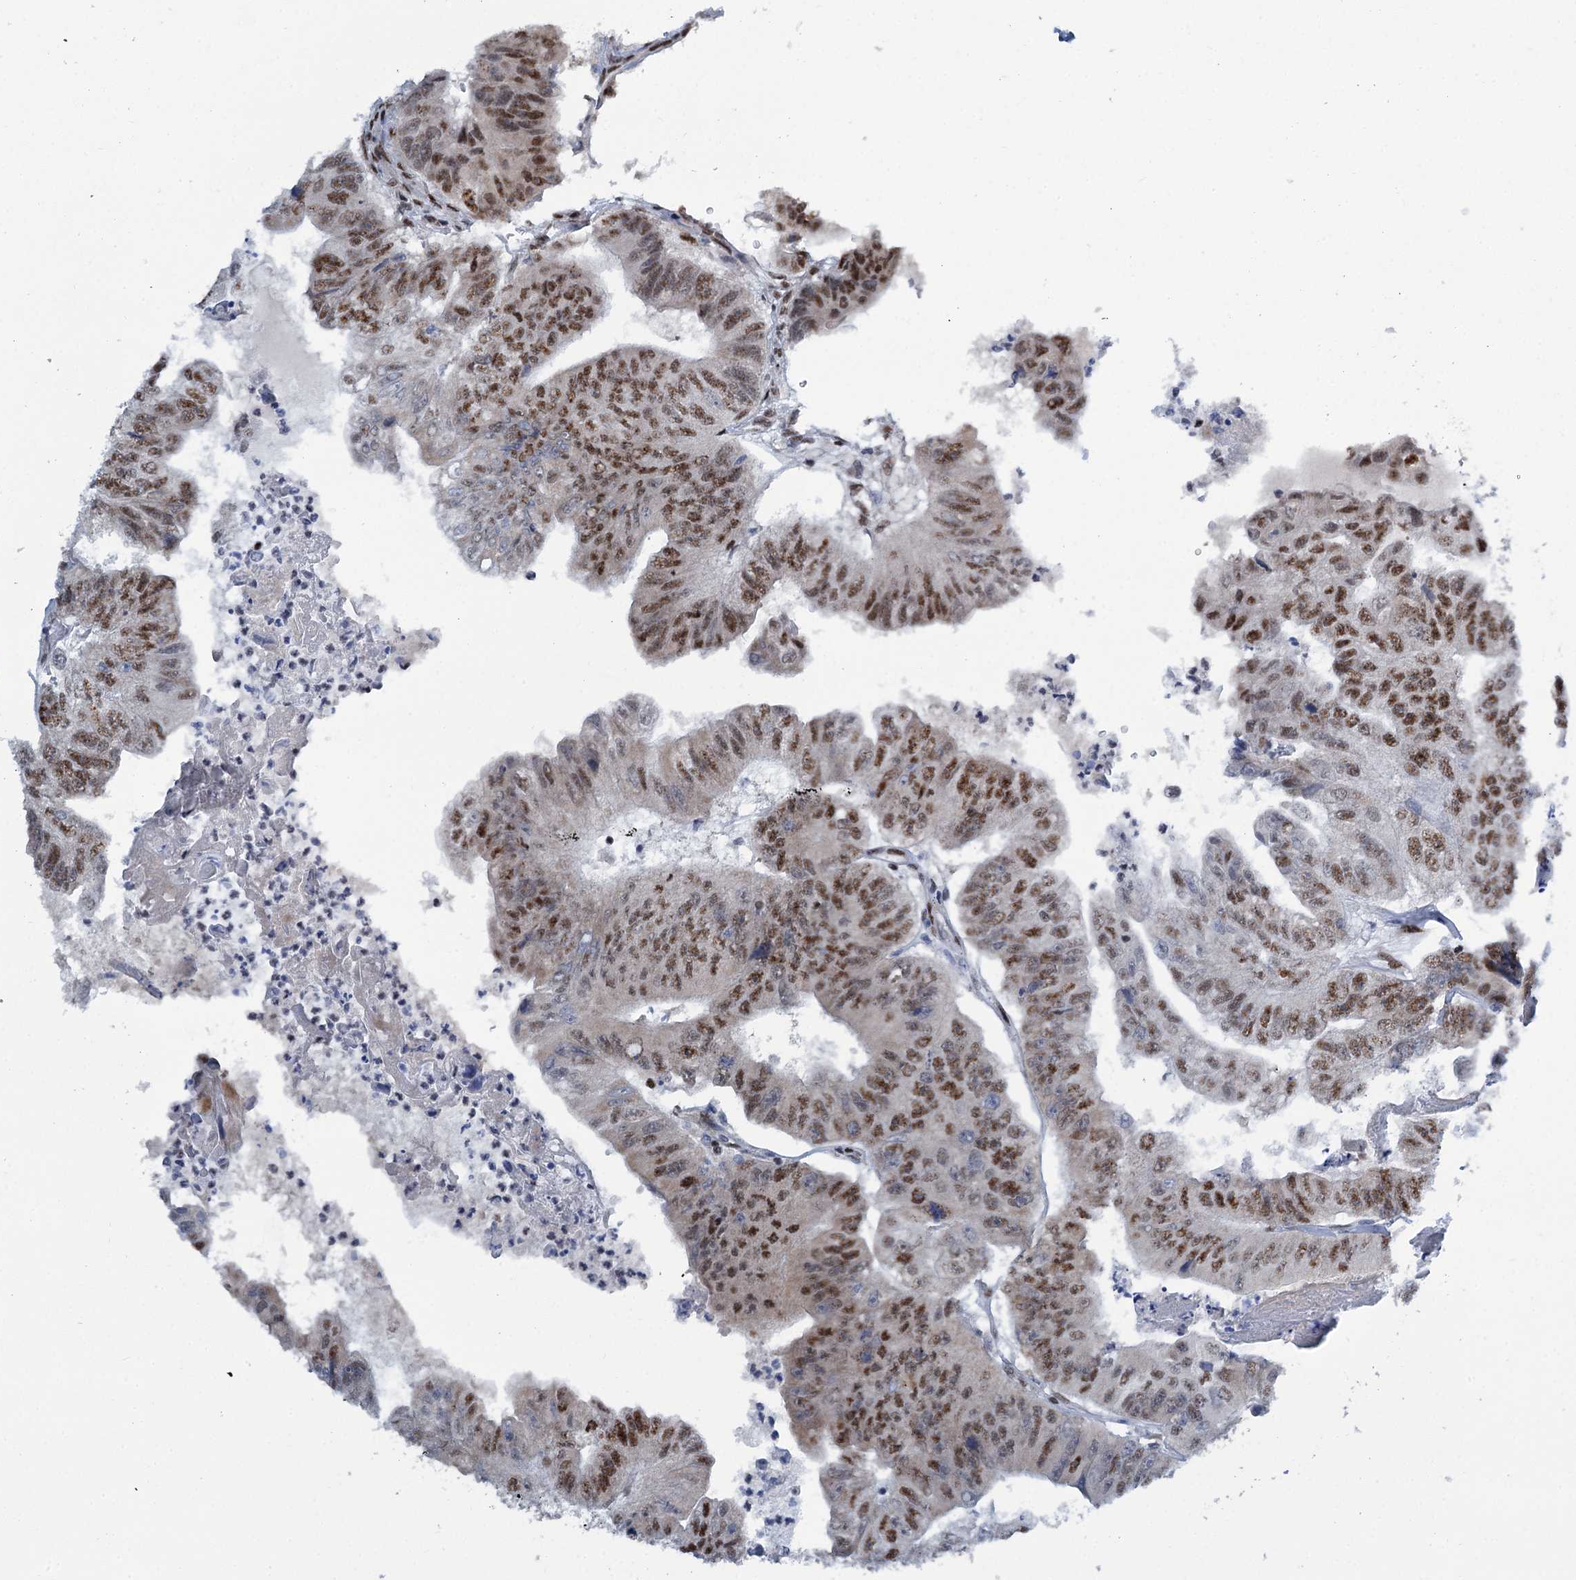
{"staining": {"intensity": "moderate", "quantity": ">75%", "location": "nuclear"}, "tissue": "colorectal cancer", "cell_type": "Tumor cells", "image_type": "cancer", "snomed": [{"axis": "morphology", "description": "Adenocarcinoma, NOS"}, {"axis": "topography", "description": "Colon"}], "caption": "A photomicrograph of colorectal cancer (adenocarcinoma) stained for a protein reveals moderate nuclear brown staining in tumor cells.", "gene": "SREK1", "patient": {"sex": "female", "age": 67}}